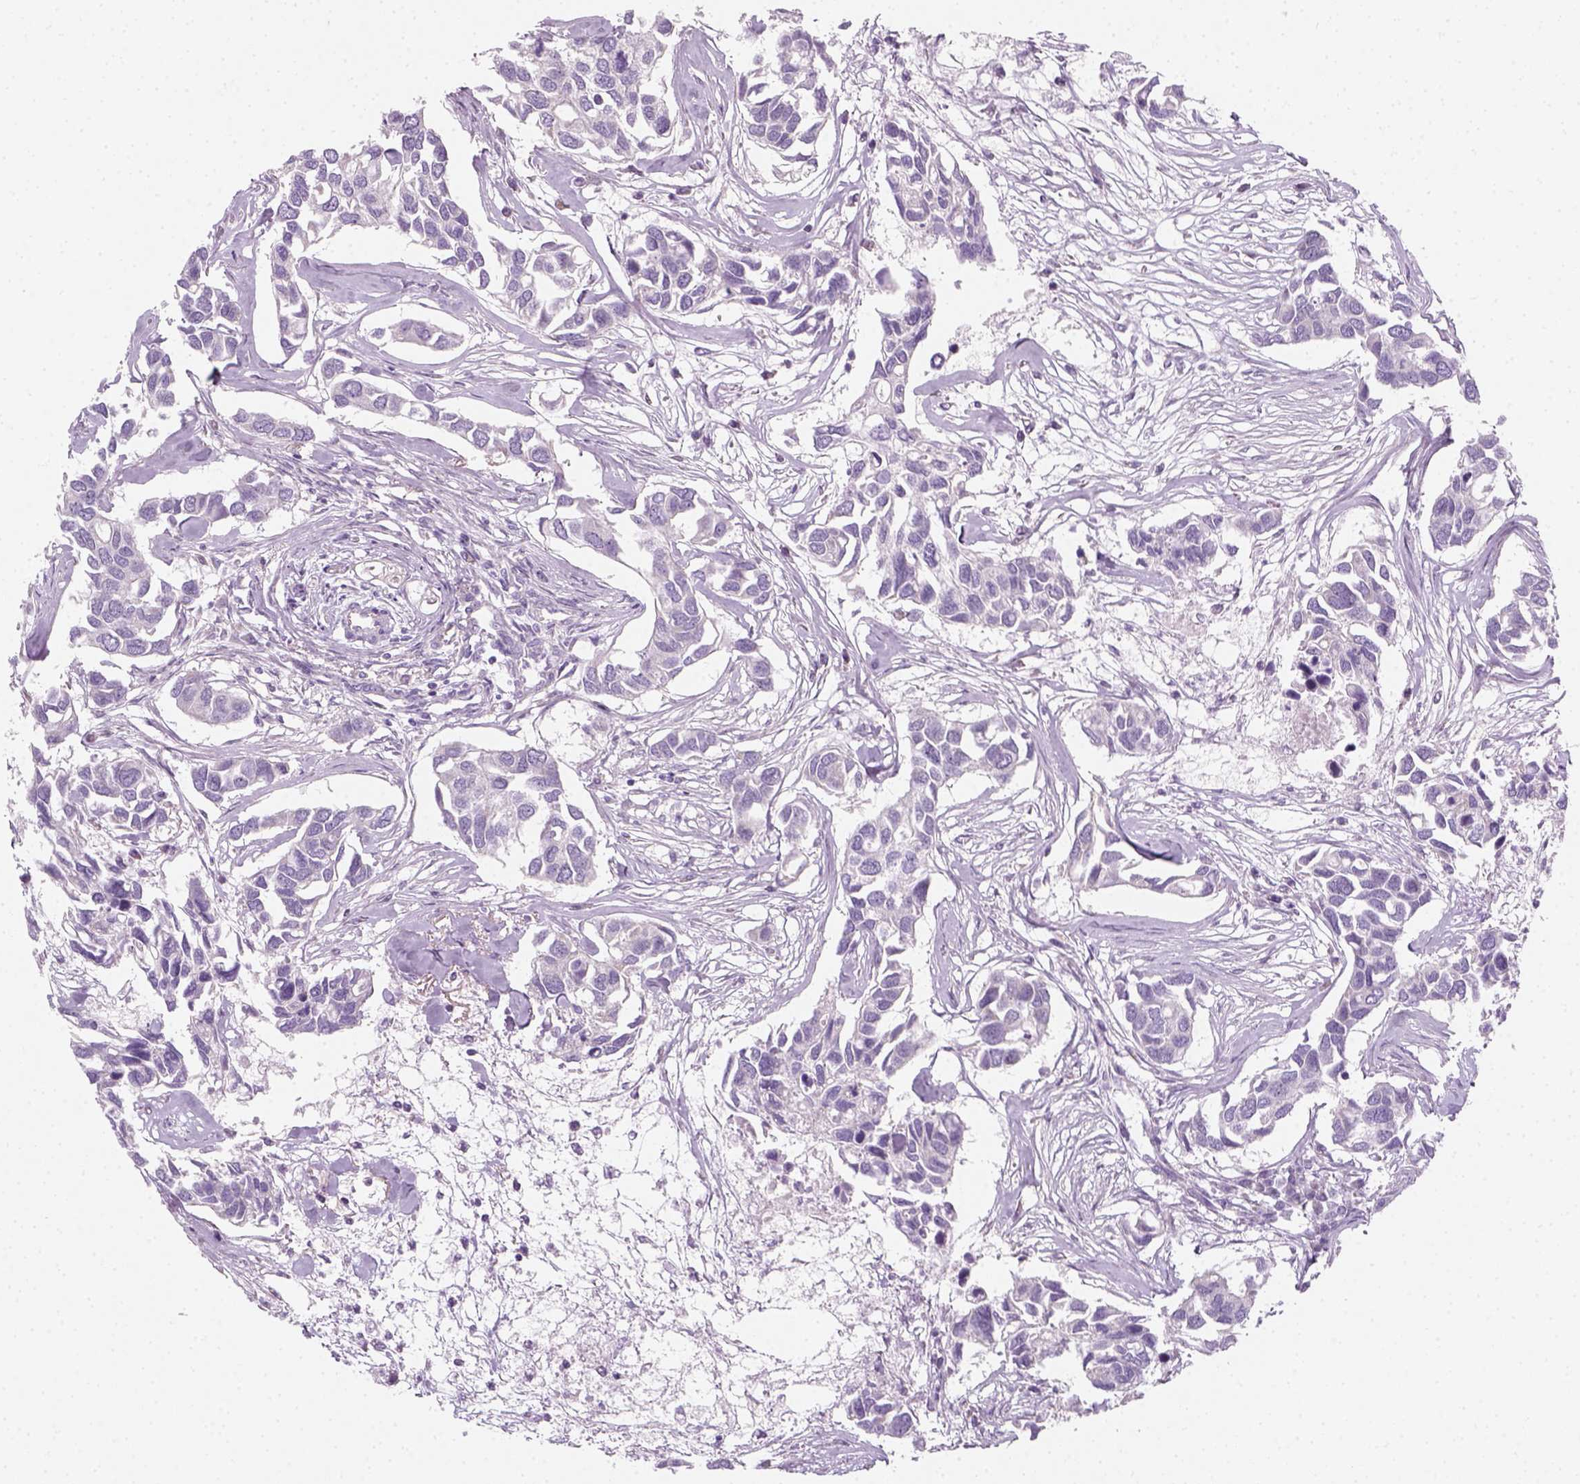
{"staining": {"intensity": "negative", "quantity": "none", "location": "none"}, "tissue": "breast cancer", "cell_type": "Tumor cells", "image_type": "cancer", "snomed": [{"axis": "morphology", "description": "Duct carcinoma"}, {"axis": "topography", "description": "Breast"}], "caption": "The histopathology image demonstrates no significant positivity in tumor cells of breast cancer.", "gene": "AWAT2", "patient": {"sex": "female", "age": 83}}